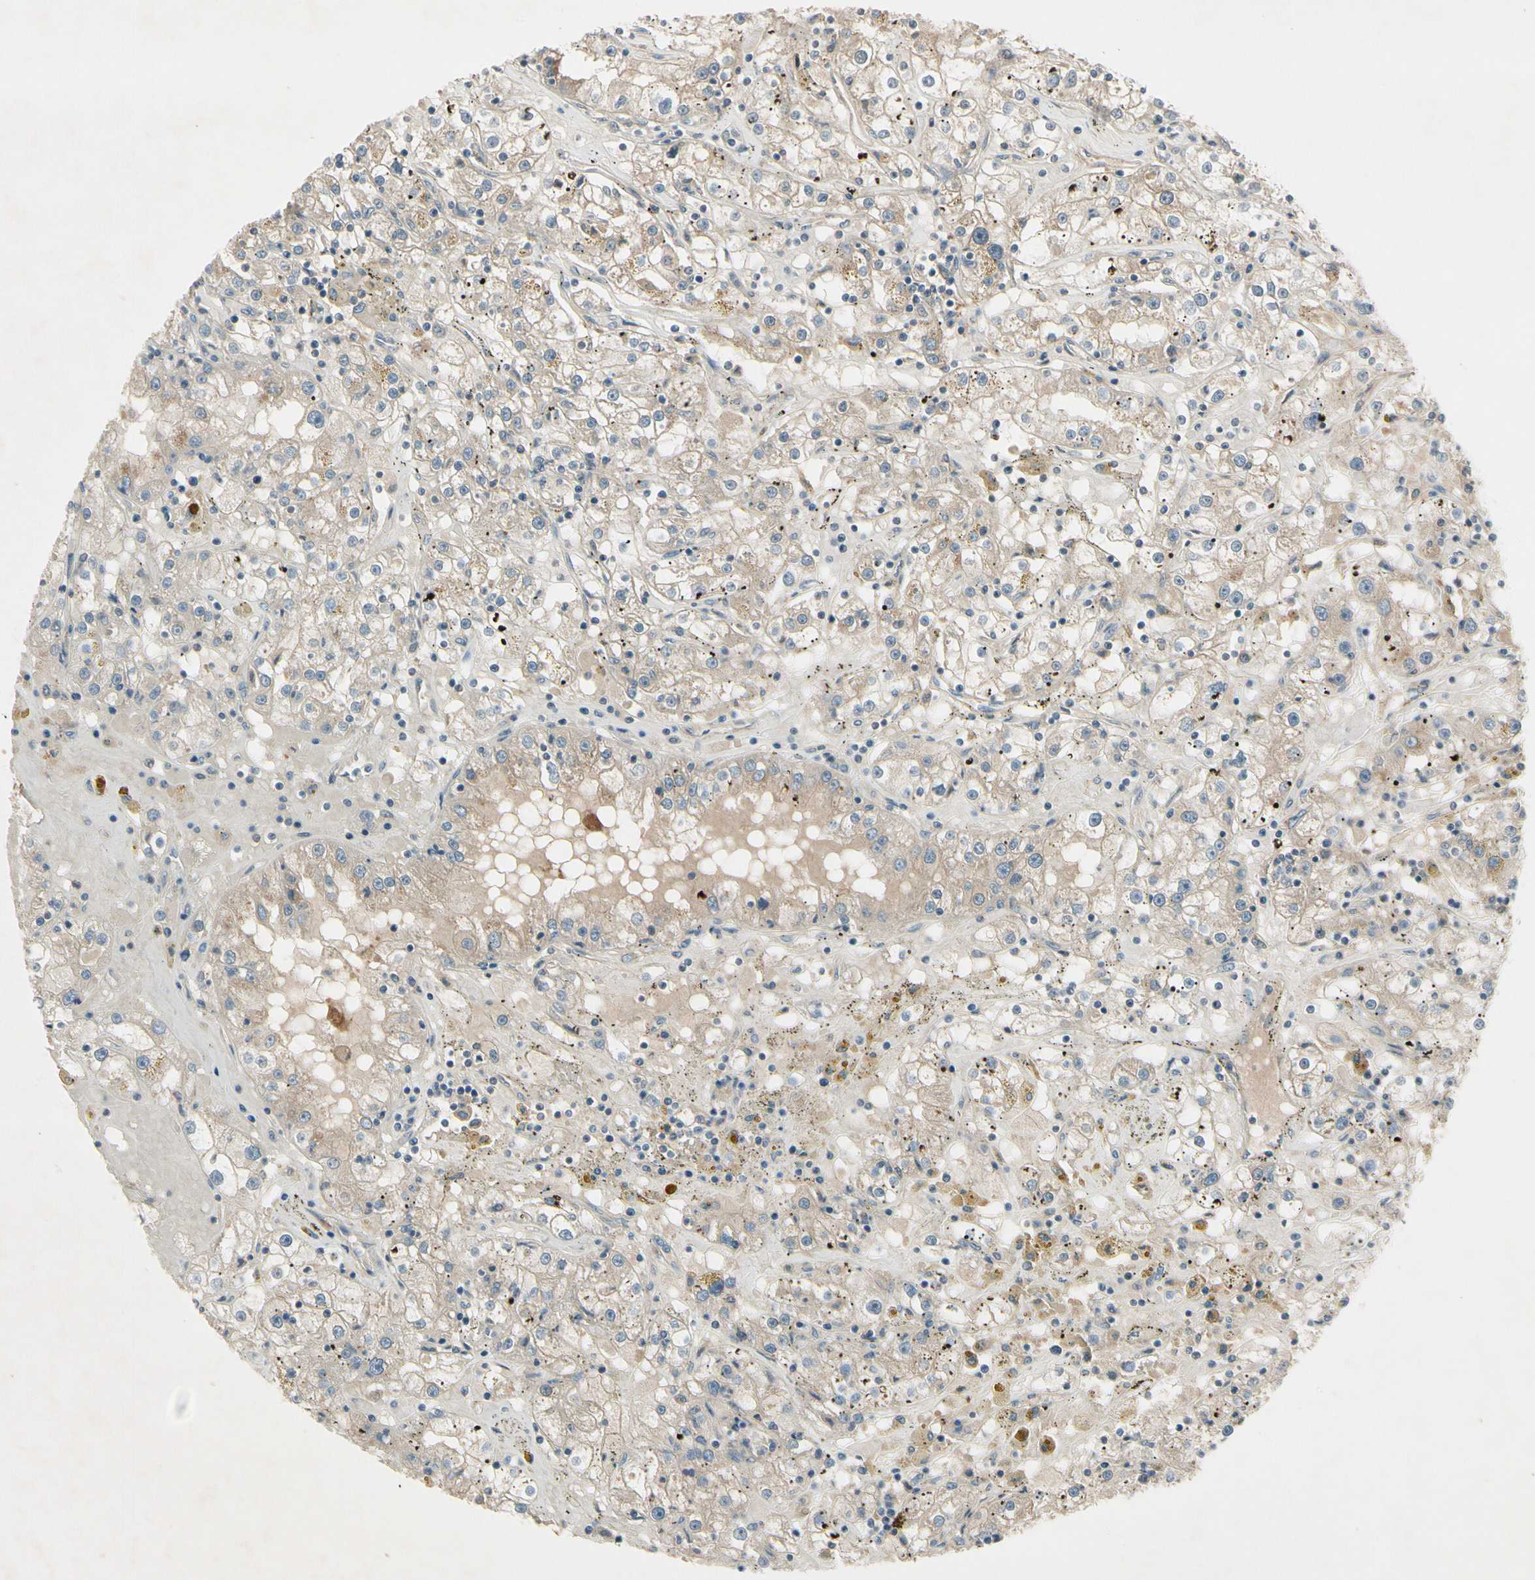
{"staining": {"intensity": "moderate", "quantity": "<25%", "location": "cytoplasmic/membranous"}, "tissue": "renal cancer", "cell_type": "Tumor cells", "image_type": "cancer", "snomed": [{"axis": "morphology", "description": "Adenocarcinoma, NOS"}, {"axis": "topography", "description": "Kidney"}], "caption": "Immunohistochemical staining of adenocarcinoma (renal) shows moderate cytoplasmic/membranous protein staining in approximately <25% of tumor cells.", "gene": "FHDC1", "patient": {"sex": "male", "age": 56}}